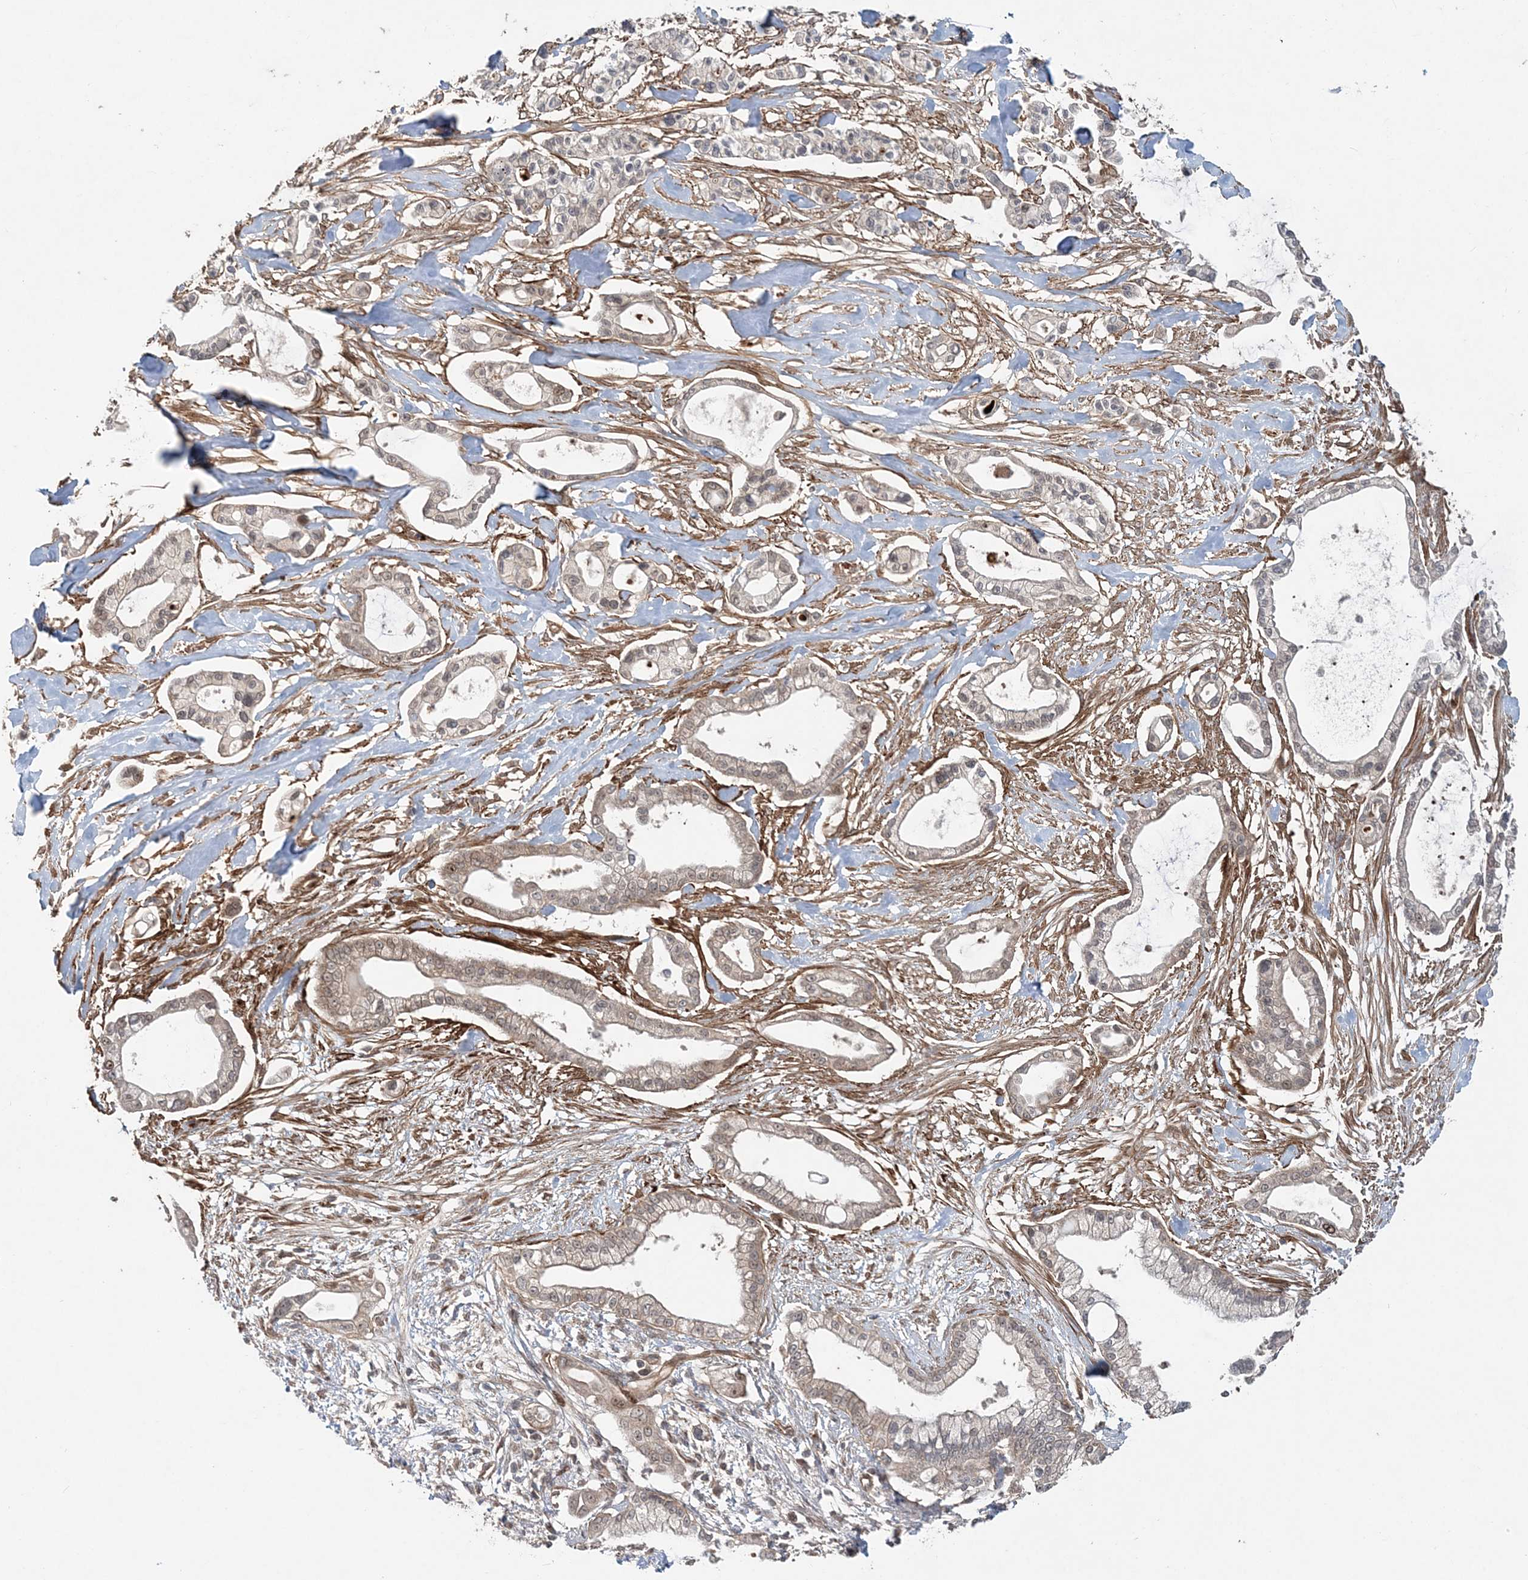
{"staining": {"intensity": "weak", "quantity": ">75%", "location": "cytoplasmic/membranous"}, "tissue": "pancreatic cancer", "cell_type": "Tumor cells", "image_type": "cancer", "snomed": [{"axis": "morphology", "description": "Adenocarcinoma, NOS"}, {"axis": "topography", "description": "Pancreas"}], "caption": "Pancreatic cancer (adenocarcinoma) stained for a protein (brown) shows weak cytoplasmic/membranous positive expression in approximately >75% of tumor cells.", "gene": "GEMIN5", "patient": {"sex": "male", "age": 68}}